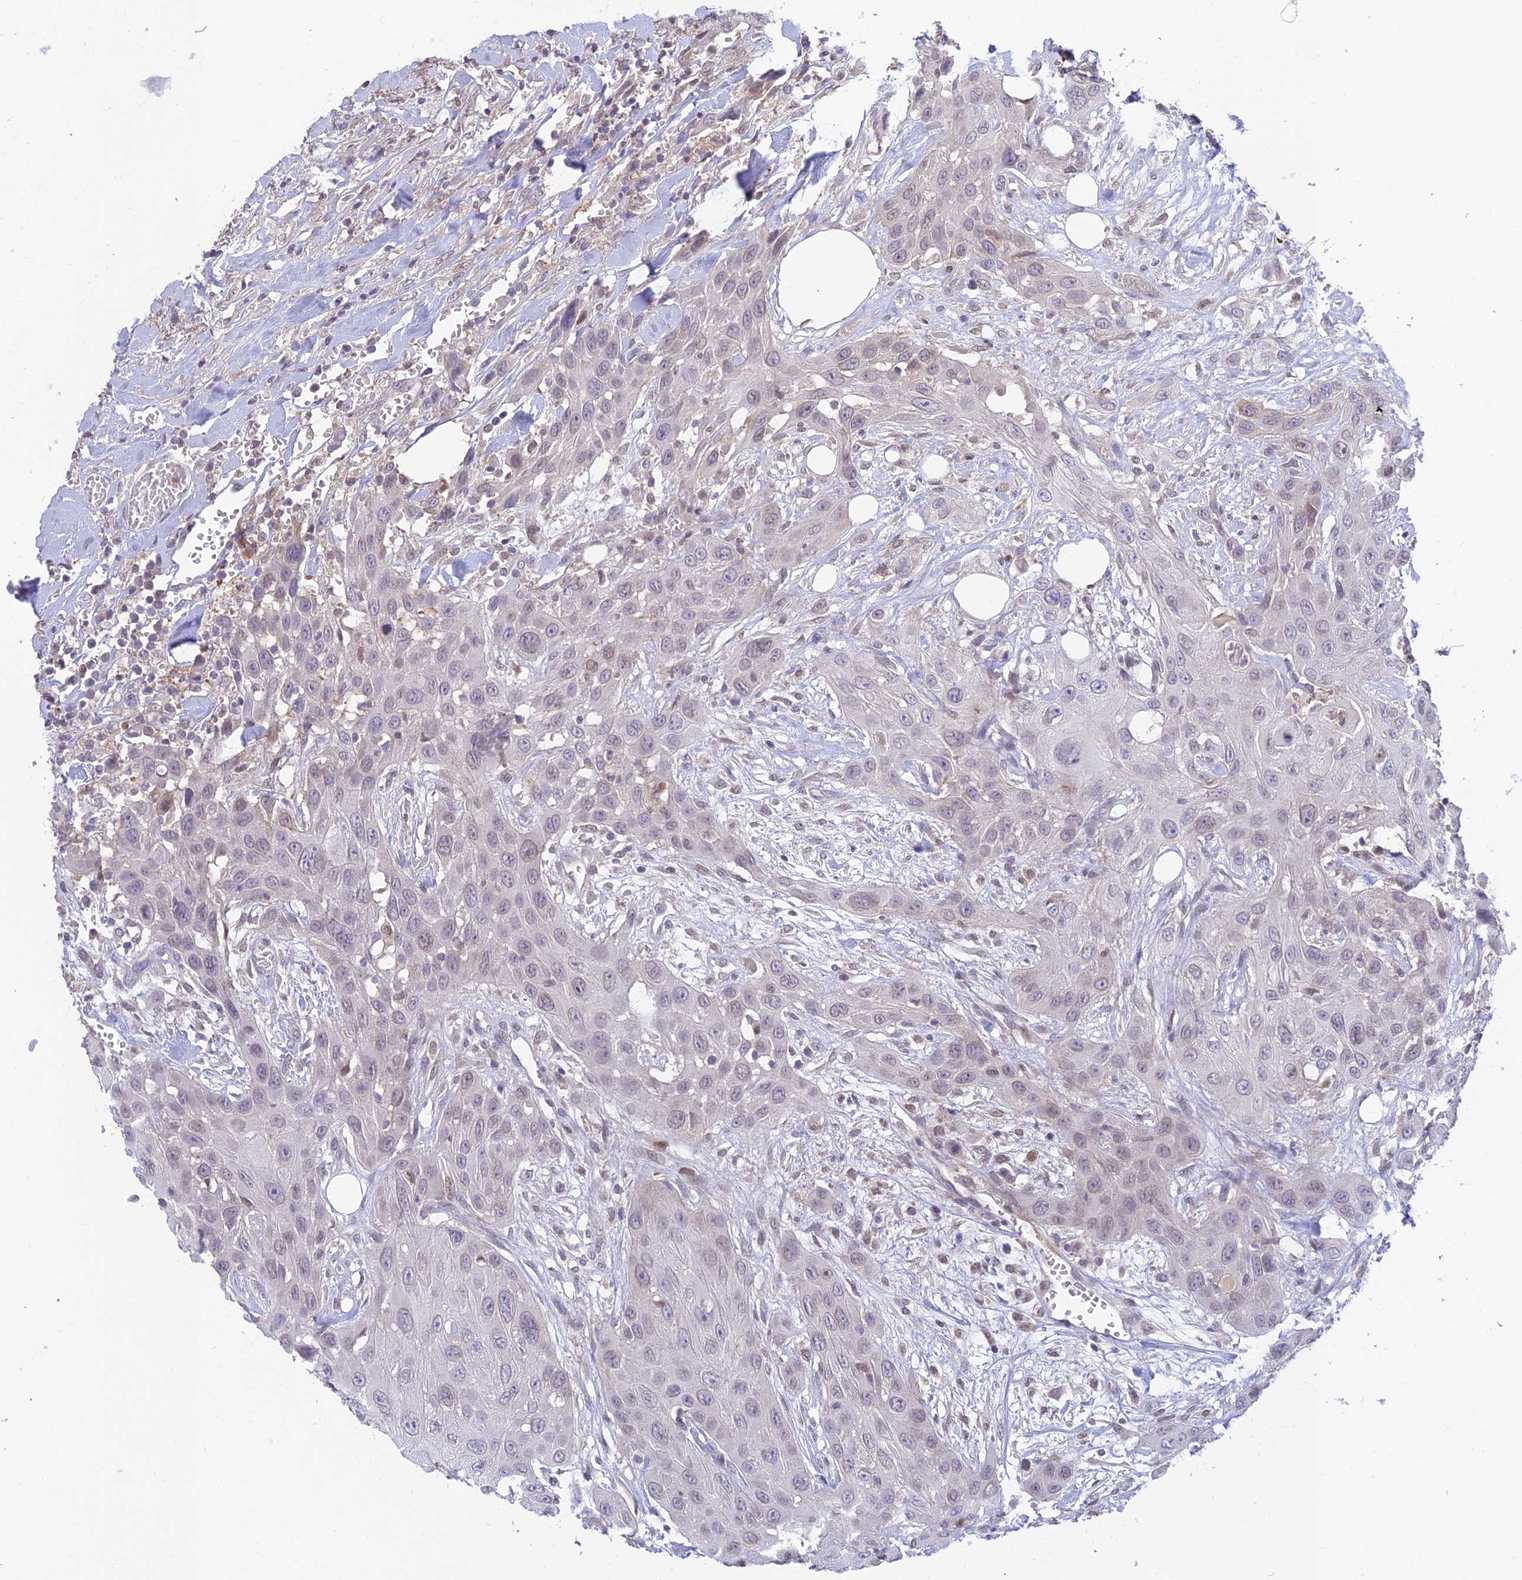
{"staining": {"intensity": "weak", "quantity": "<25%", "location": "cytoplasmic/membranous"}, "tissue": "head and neck cancer", "cell_type": "Tumor cells", "image_type": "cancer", "snomed": [{"axis": "morphology", "description": "Squamous cell carcinoma, NOS"}, {"axis": "topography", "description": "Head-Neck"}], "caption": "DAB immunohistochemical staining of human head and neck cancer exhibits no significant staining in tumor cells.", "gene": "BMT2", "patient": {"sex": "male", "age": 81}}